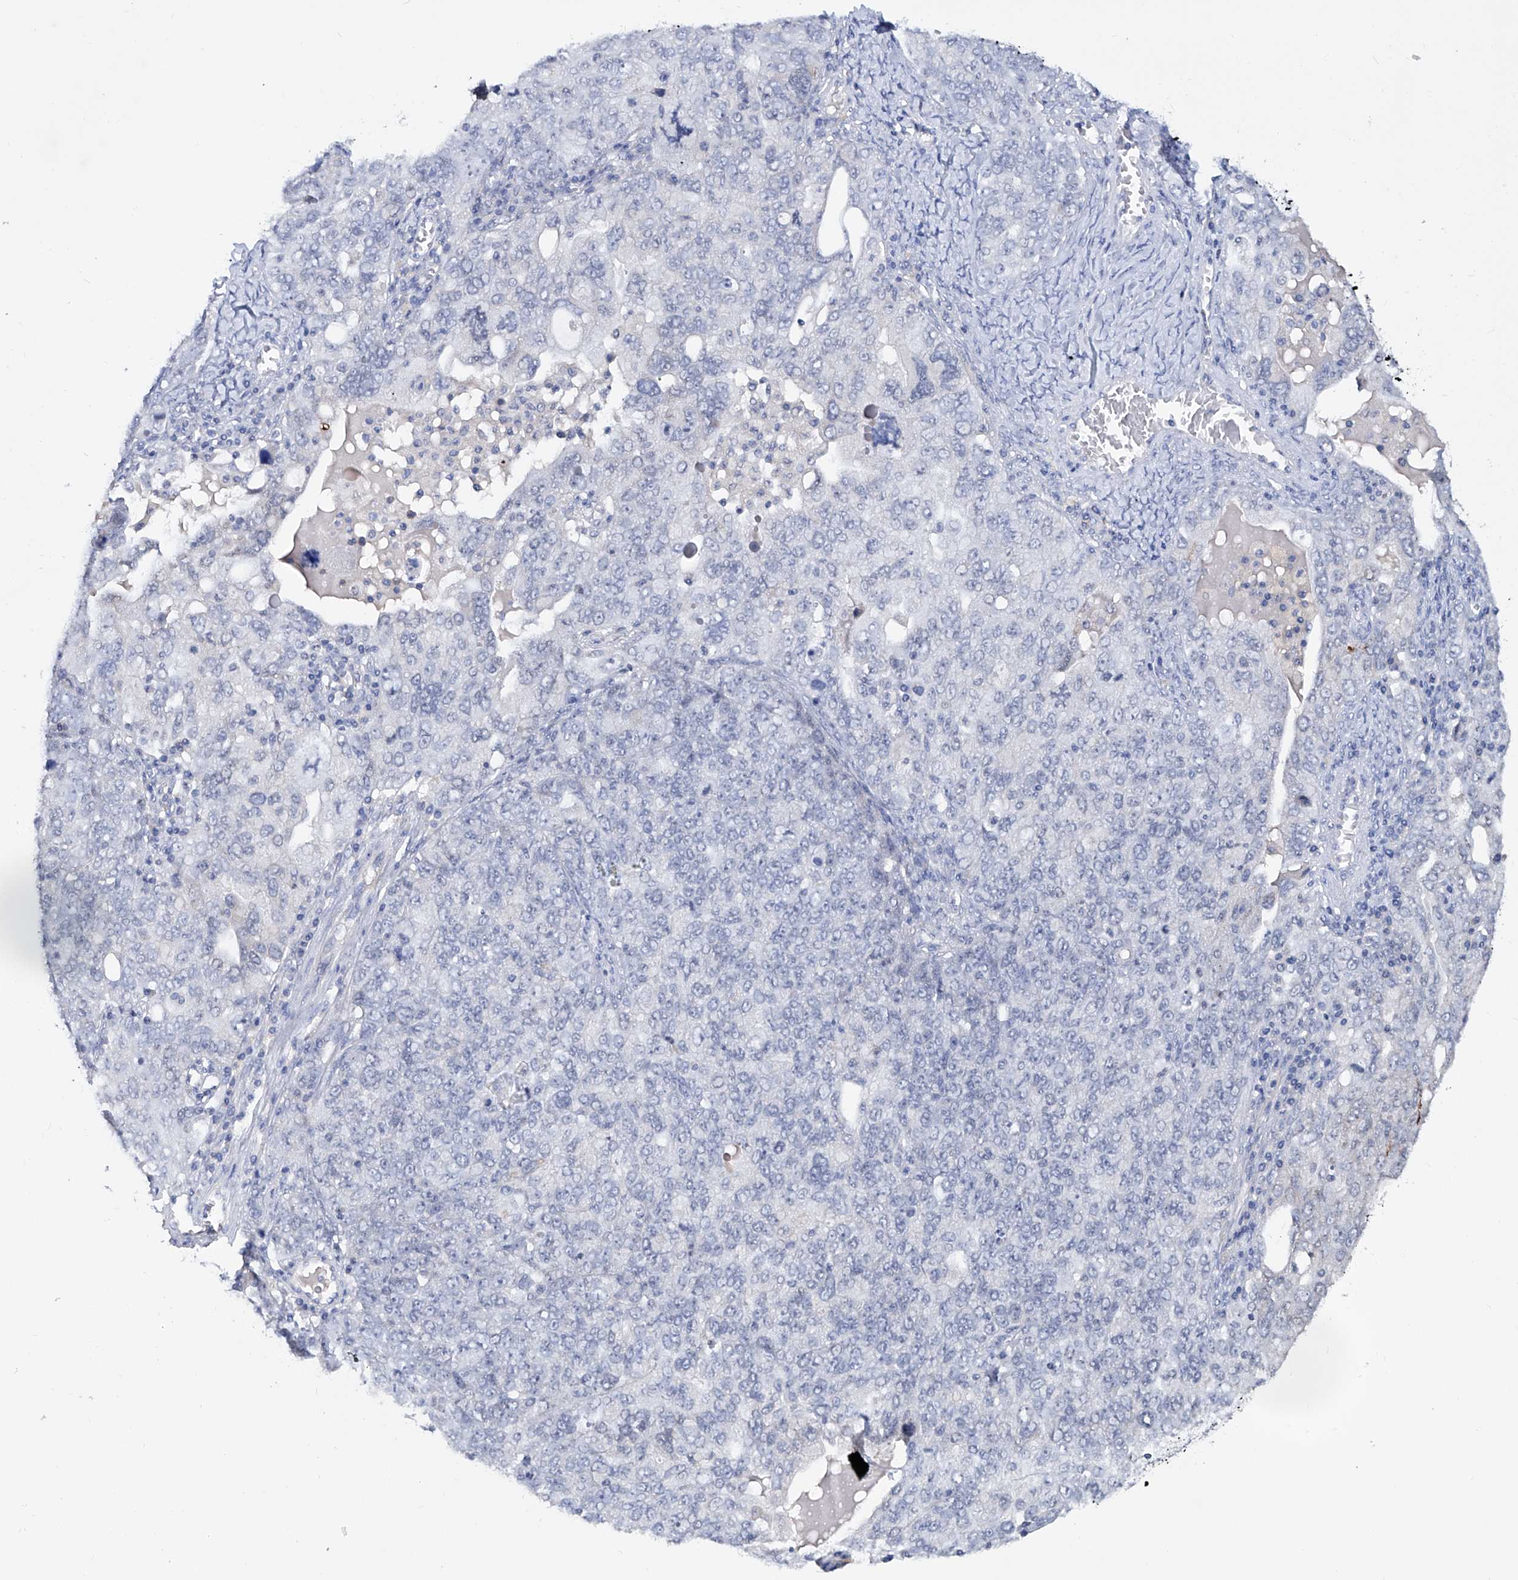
{"staining": {"intensity": "negative", "quantity": "none", "location": "none"}, "tissue": "ovarian cancer", "cell_type": "Tumor cells", "image_type": "cancer", "snomed": [{"axis": "morphology", "description": "Carcinoma, endometroid"}, {"axis": "topography", "description": "Ovary"}], "caption": "Ovarian cancer was stained to show a protein in brown. There is no significant positivity in tumor cells. Nuclei are stained in blue.", "gene": "KLHL17", "patient": {"sex": "female", "age": 62}}